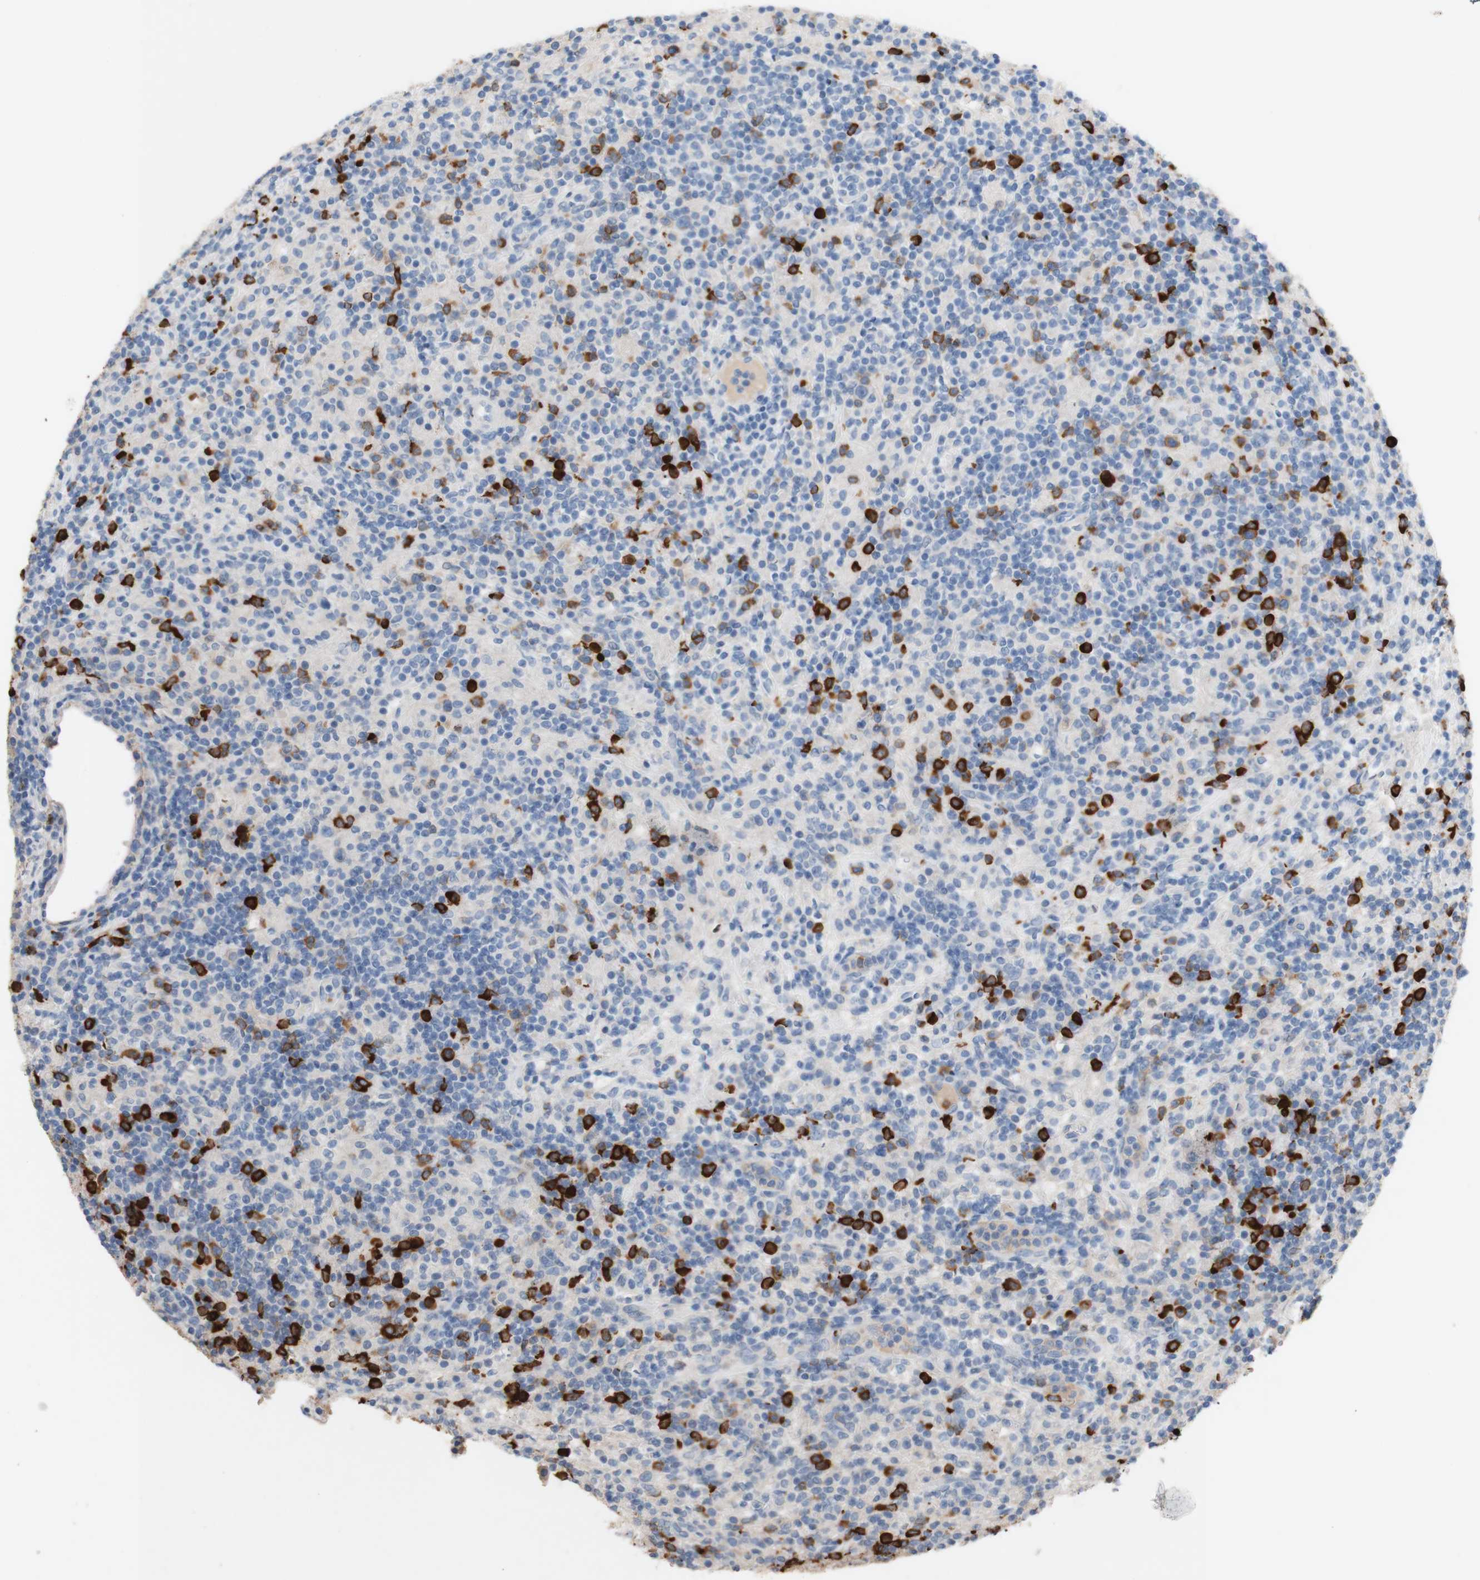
{"staining": {"intensity": "negative", "quantity": "none", "location": "none"}, "tissue": "lymphoma", "cell_type": "Tumor cells", "image_type": "cancer", "snomed": [{"axis": "morphology", "description": "Hodgkin's disease, NOS"}, {"axis": "topography", "description": "Lymph node"}], "caption": "The image exhibits no staining of tumor cells in Hodgkin's disease.", "gene": "PACSIN1", "patient": {"sex": "male", "age": 70}}